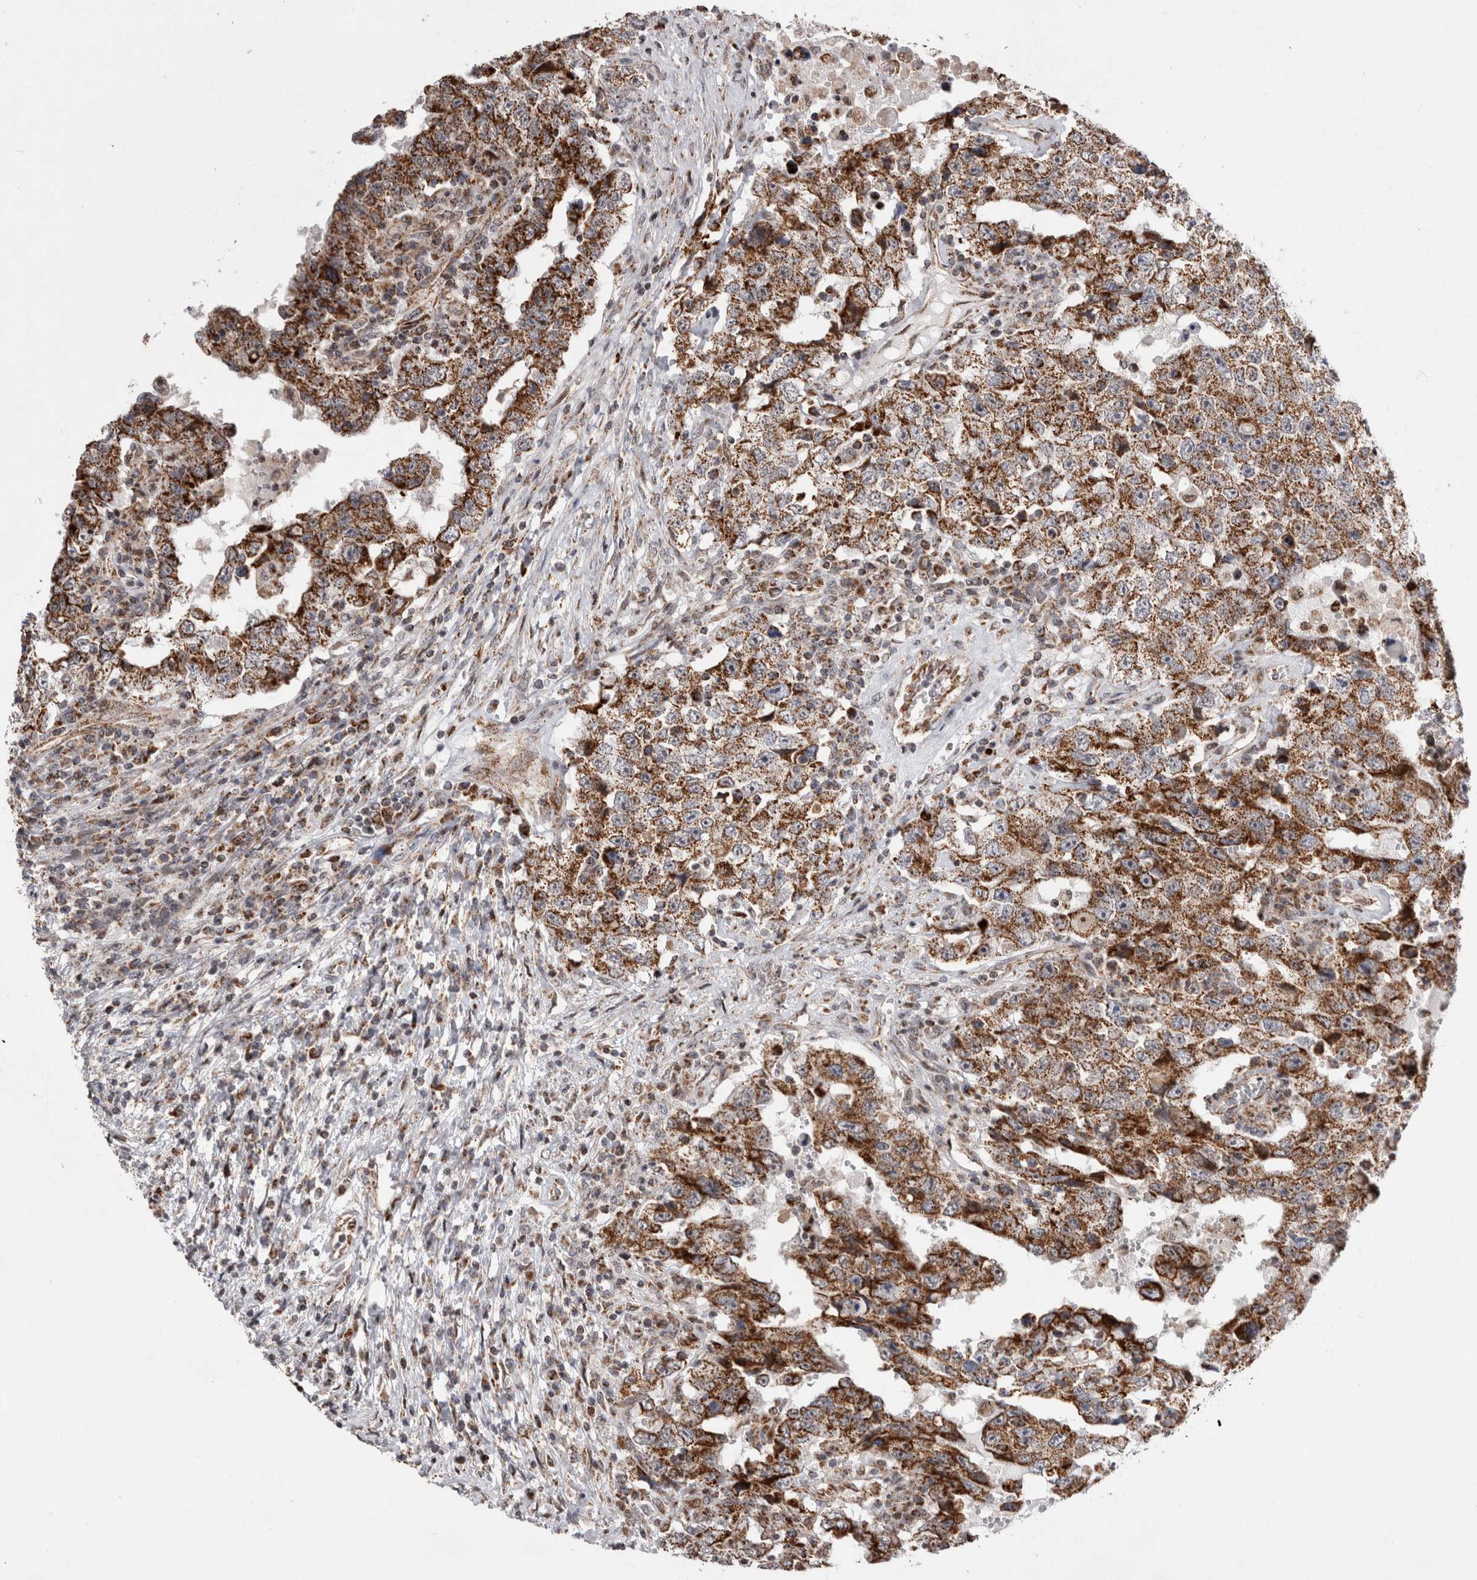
{"staining": {"intensity": "strong", "quantity": ">75%", "location": "cytoplasmic/membranous"}, "tissue": "testis cancer", "cell_type": "Tumor cells", "image_type": "cancer", "snomed": [{"axis": "morphology", "description": "Carcinoma, Embryonal, NOS"}, {"axis": "topography", "description": "Testis"}], "caption": "High-magnification brightfield microscopy of testis cancer stained with DAB (3,3'-diaminobenzidine) (brown) and counterstained with hematoxylin (blue). tumor cells exhibit strong cytoplasmic/membranous positivity is present in approximately>75% of cells.", "gene": "MRPL37", "patient": {"sex": "male", "age": 26}}